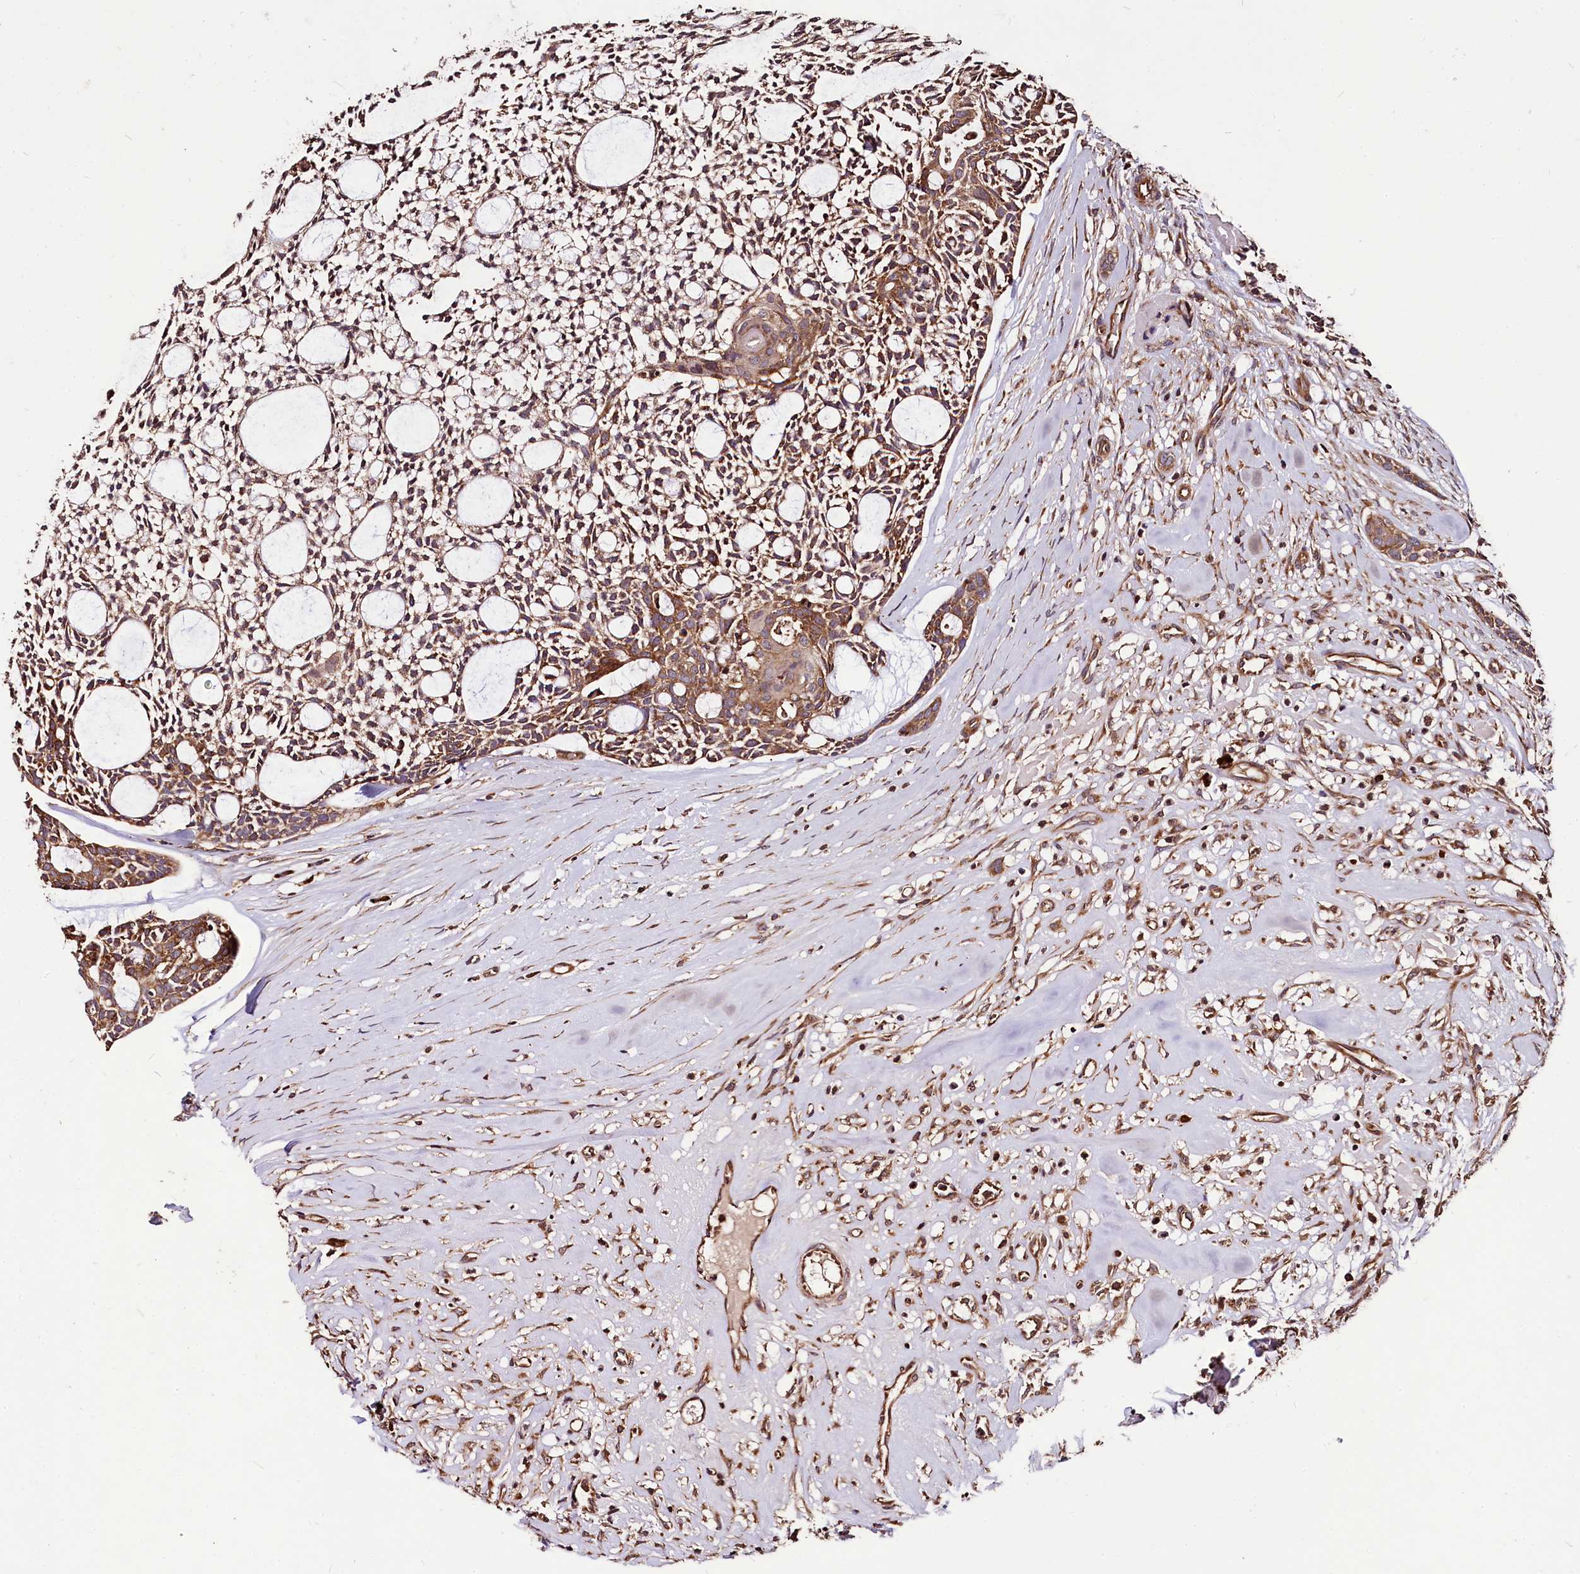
{"staining": {"intensity": "moderate", "quantity": ">75%", "location": "cytoplasmic/membranous"}, "tissue": "head and neck cancer", "cell_type": "Tumor cells", "image_type": "cancer", "snomed": [{"axis": "morphology", "description": "Adenocarcinoma, NOS"}, {"axis": "topography", "description": "Subcutis"}, {"axis": "topography", "description": "Head-Neck"}], "caption": "Tumor cells display medium levels of moderate cytoplasmic/membranous positivity in about >75% of cells in head and neck cancer (adenocarcinoma).", "gene": "LRSAM1", "patient": {"sex": "female", "age": 73}}